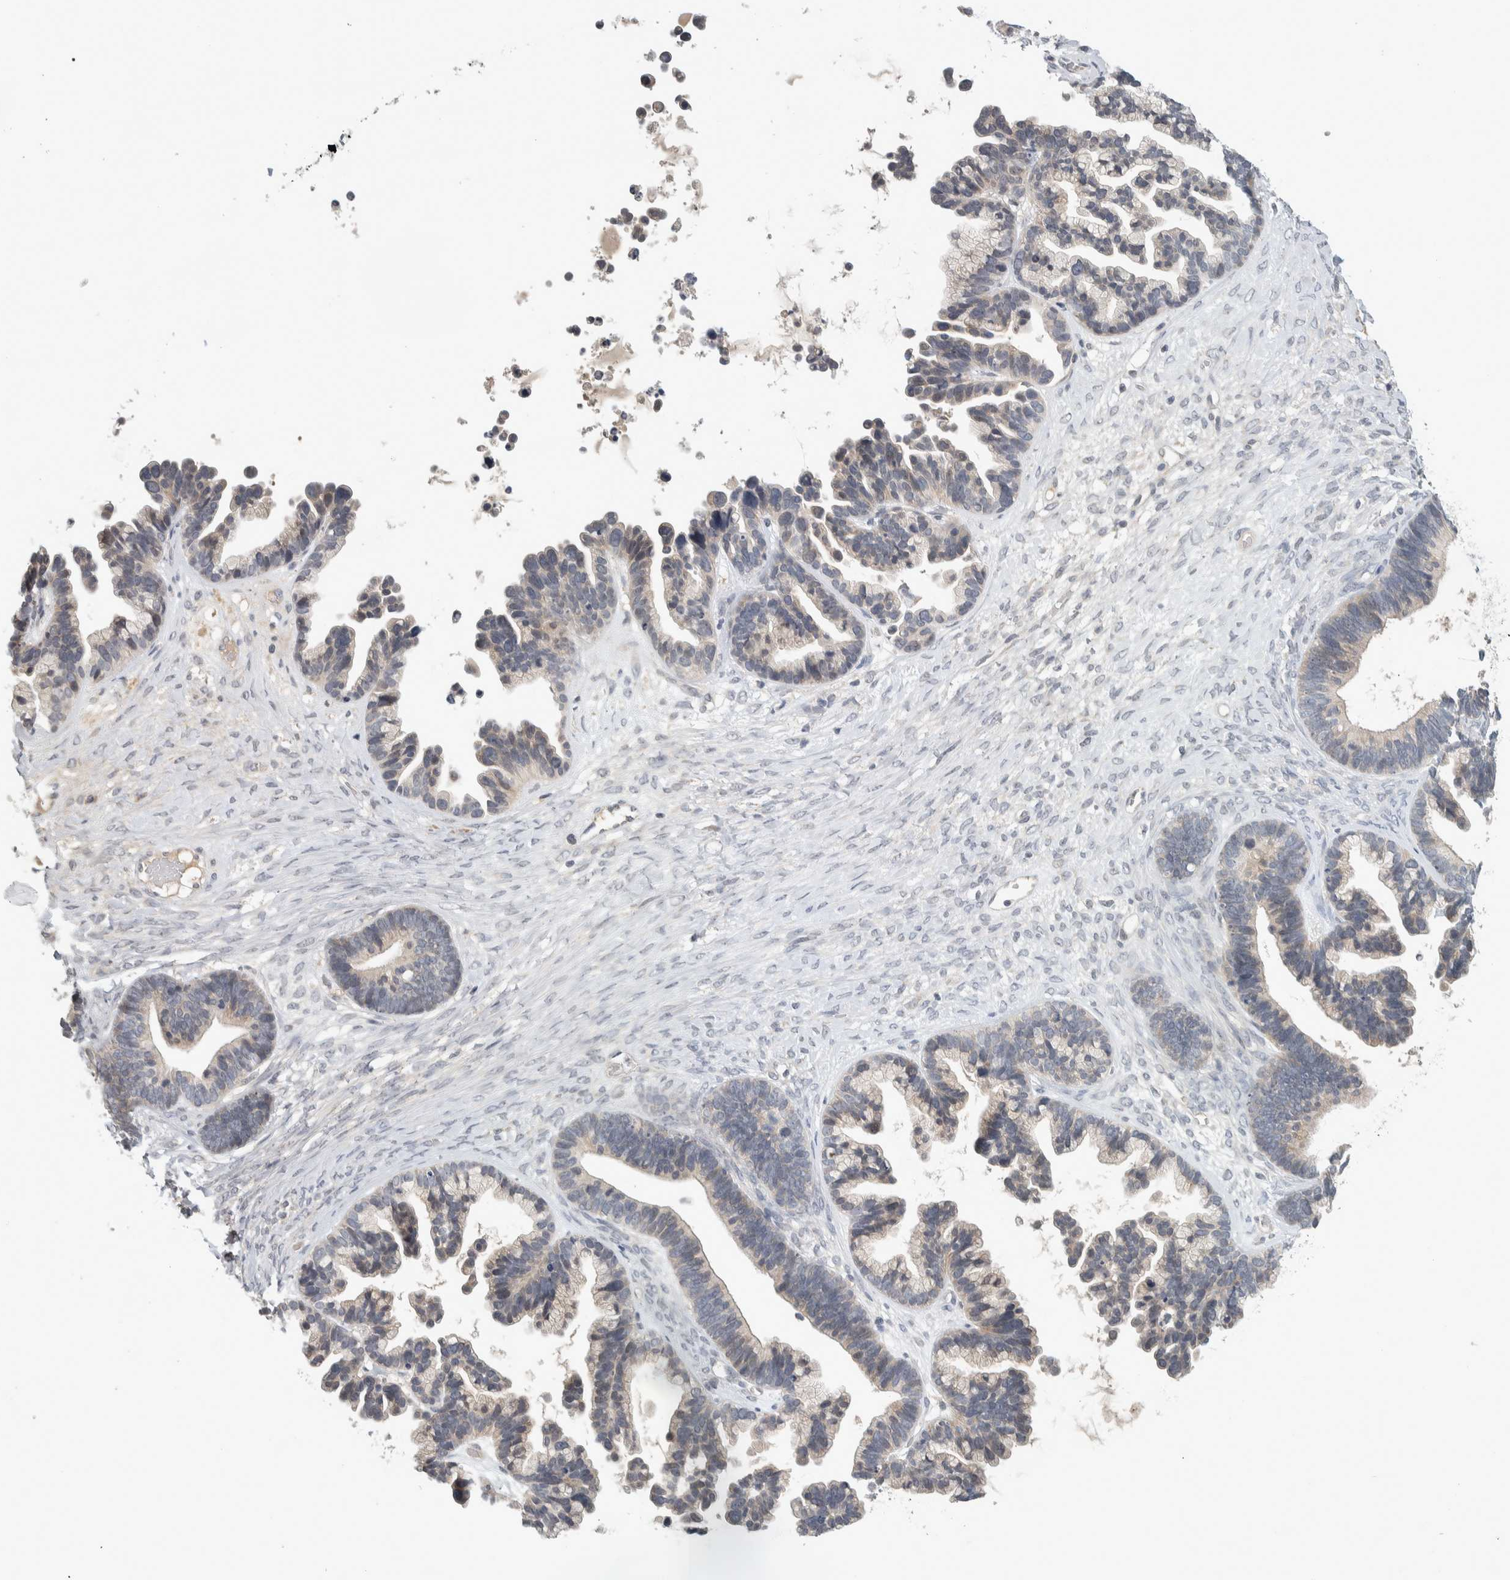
{"staining": {"intensity": "negative", "quantity": "none", "location": "none"}, "tissue": "ovarian cancer", "cell_type": "Tumor cells", "image_type": "cancer", "snomed": [{"axis": "morphology", "description": "Cystadenocarcinoma, serous, NOS"}, {"axis": "topography", "description": "Ovary"}], "caption": "DAB immunohistochemical staining of ovarian serous cystadenocarcinoma exhibits no significant staining in tumor cells.", "gene": "AFP", "patient": {"sex": "female", "age": 56}}